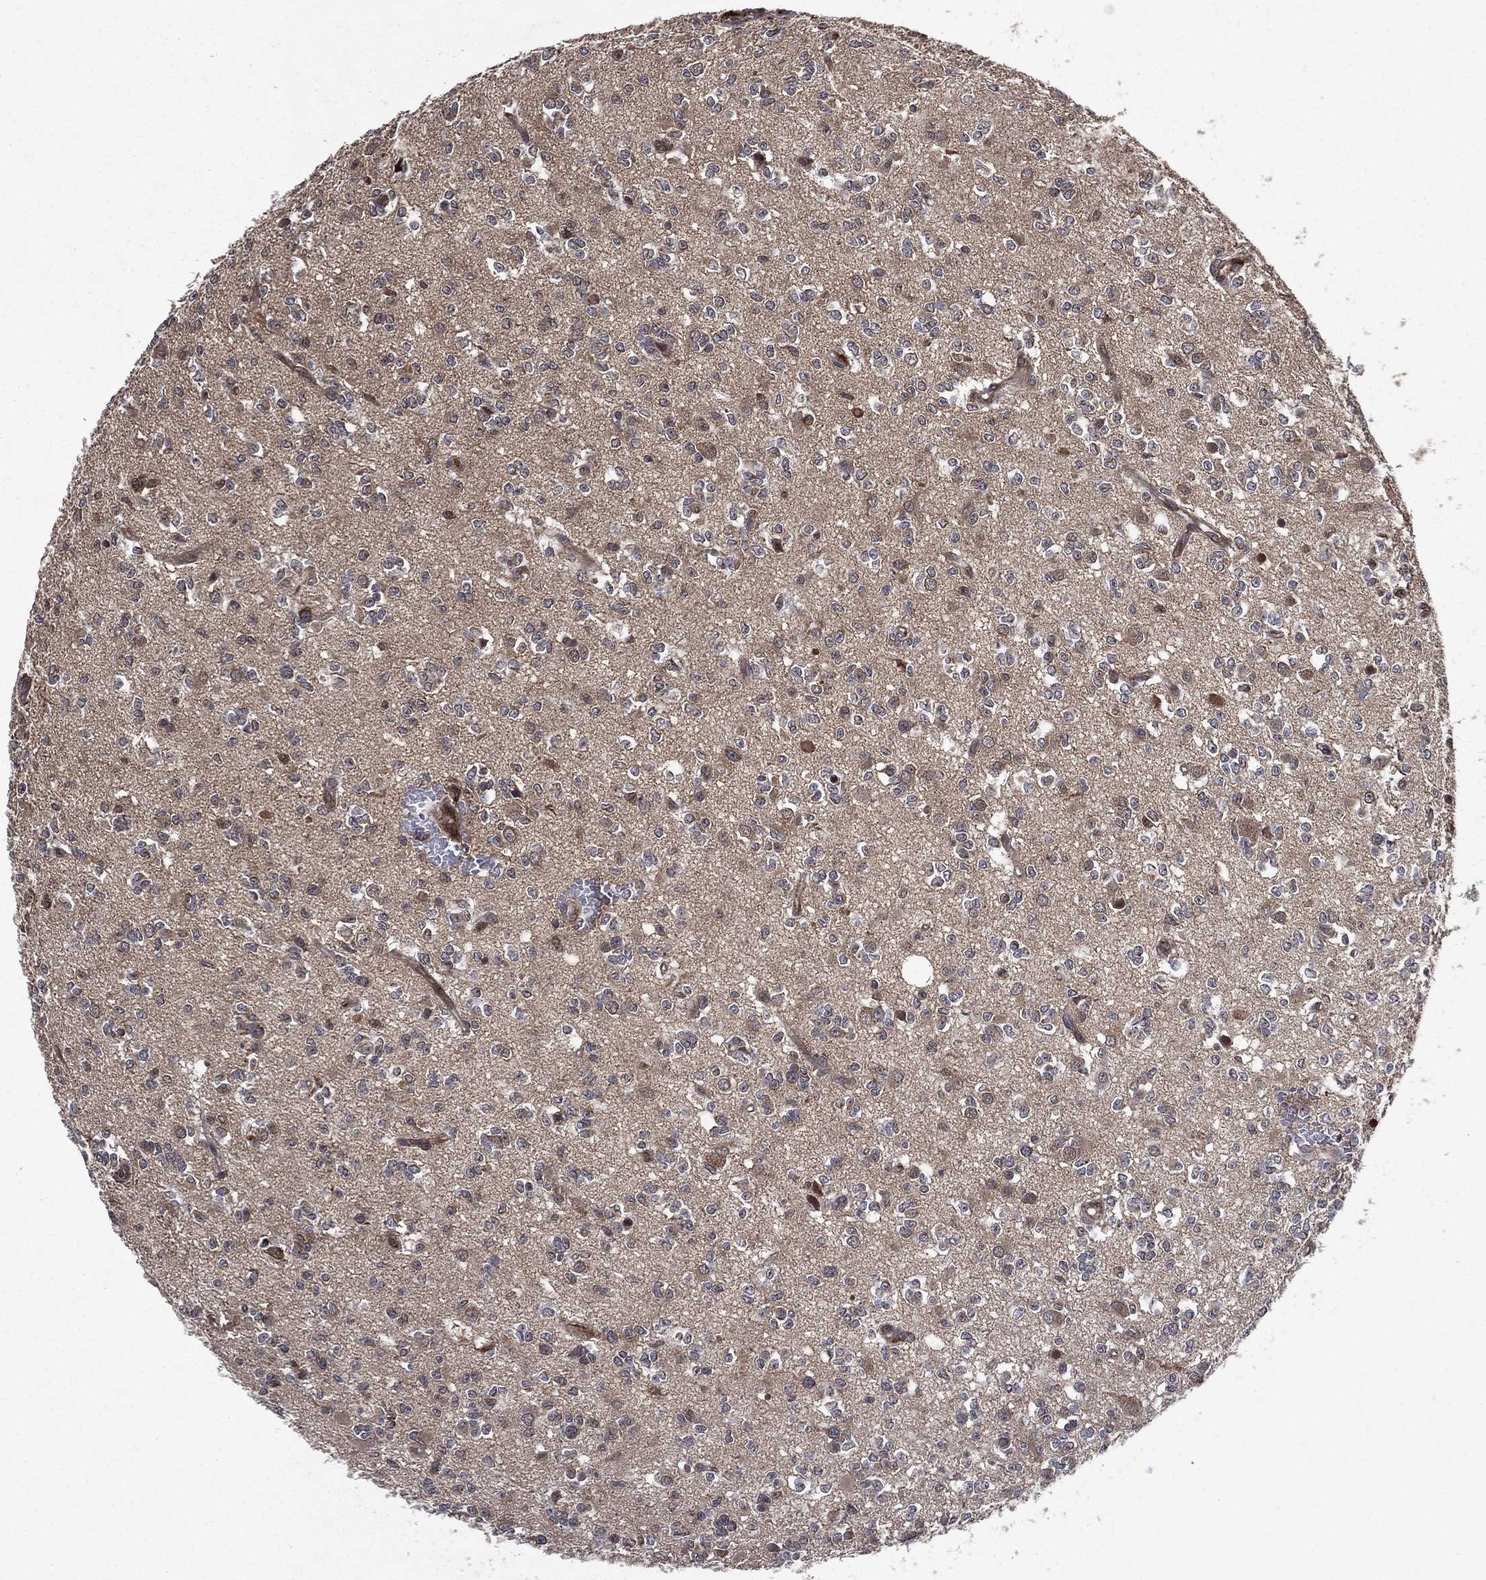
{"staining": {"intensity": "negative", "quantity": "none", "location": "none"}, "tissue": "glioma", "cell_type": "Tumor cells", "image_type": "cancer", "snomed": [{"axis": "morphology", "description": "Glioma, malignant, Low grade"}, {"axis": "topography", "description": "Brain"}], "caption": "Immunohistochemistry histopathology image of neoplastic tissue: human malignant glioma (low-grade) stained with DAB (3,3'-diaminobenzidine) shows no significant protein positivity in tumor cells. (Immunohistochemistry (ihc), brightfield microscopy, high magnification).", "gene": "RAB11FIP4", "patient": {"sex": "female", "age": 45}}